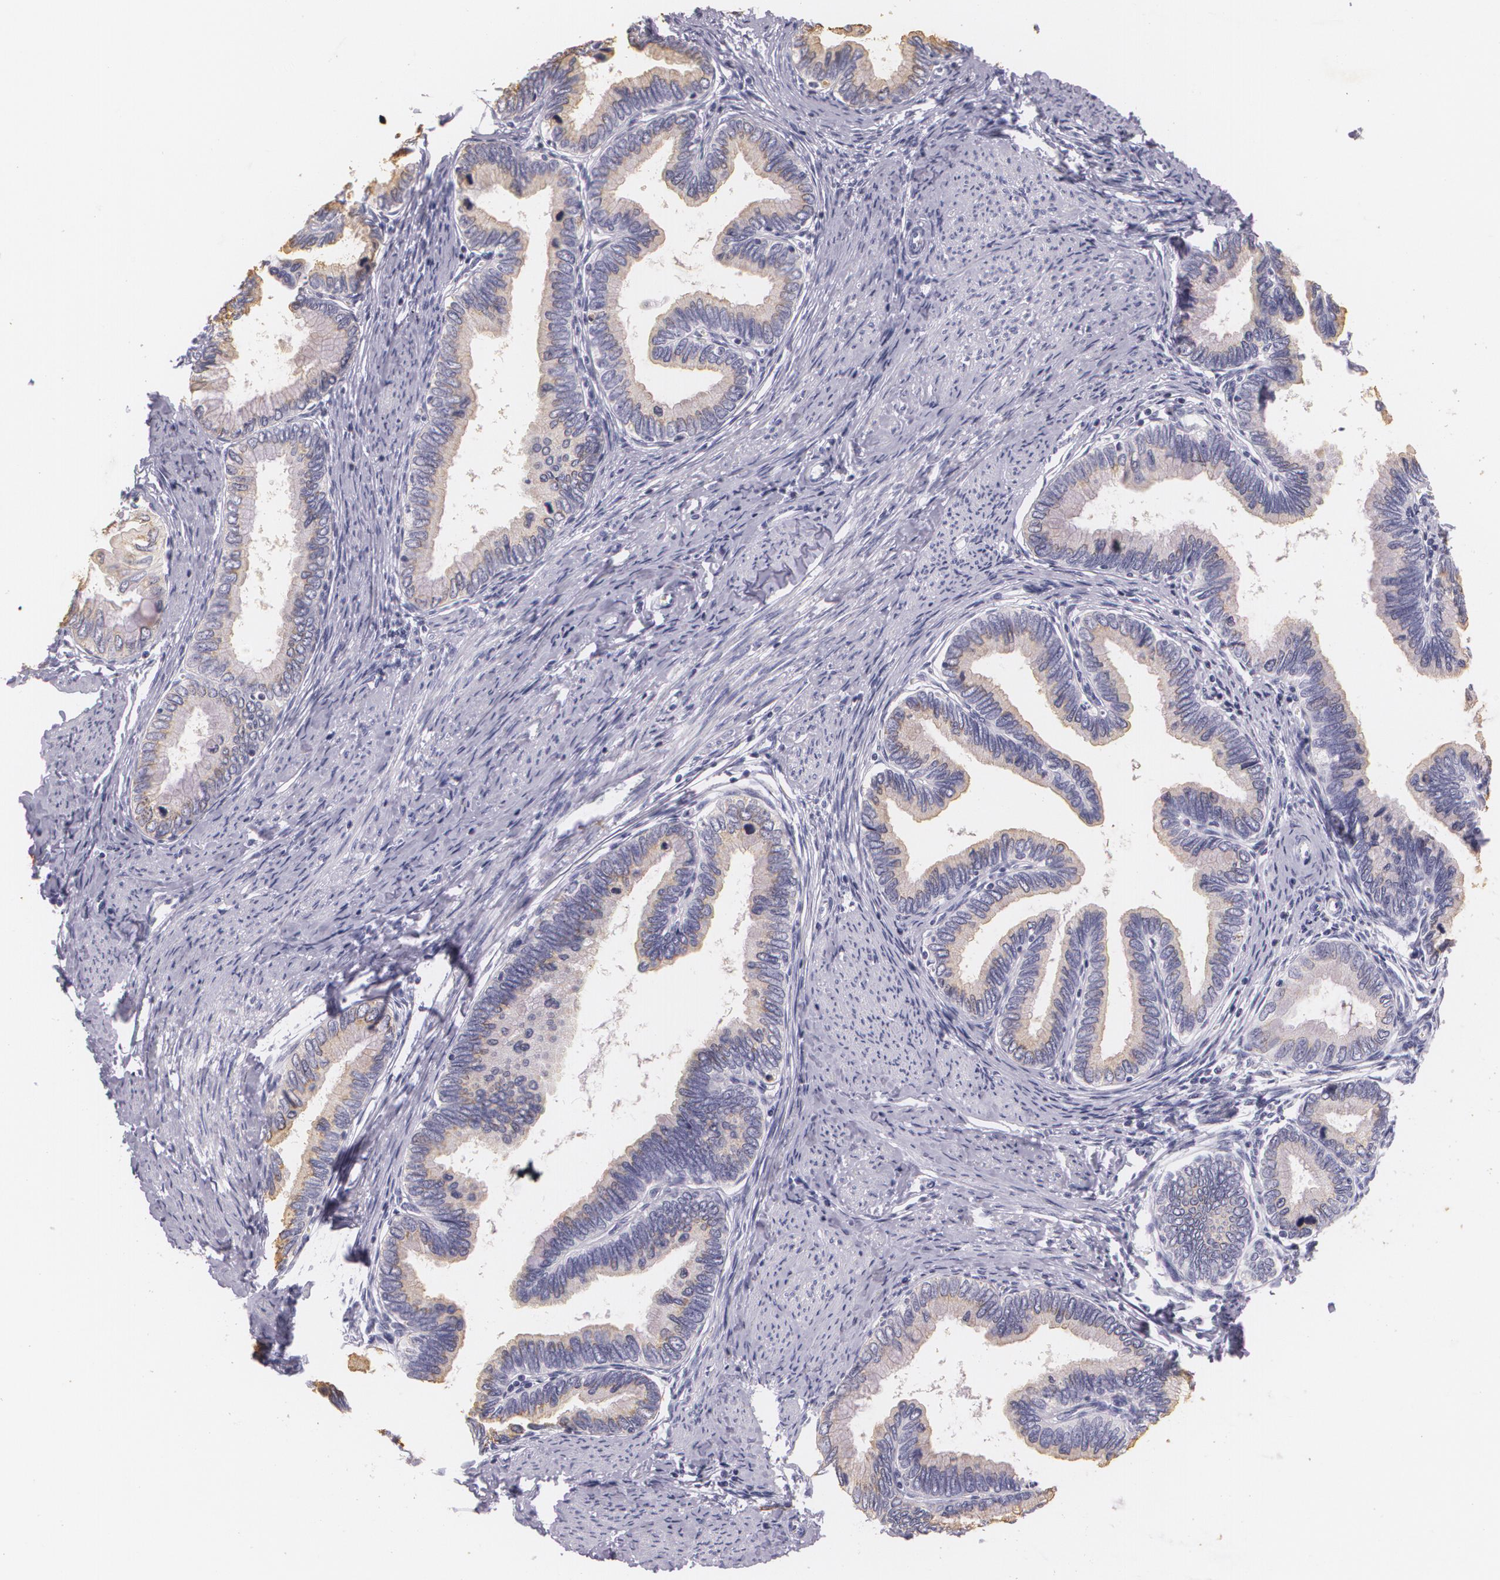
{"staining": {"intensity": "weak", "quantity": "25%-75%", "location": "cytoplasmic/membranous"}, "tissue": "cervical cancer", "cell_type": "Tumor cells", "image_type": "cancer", "snomed": [{"axis": "morphology", "description": "Adenocarcinoma, NOS"}, {"axis": "topography", "description": "Cervix"}], "caption": "DAB immunohistochemical staining of human adenocarcinoma (cervical) exhibits weak cytoplasmic/membranous protein staining in about 25%-75% of tumor cells. (IHC, brightfield microscopy, high magnification).", "gene": "DLG4", "patient": {"sex": "female", "age": 49}}